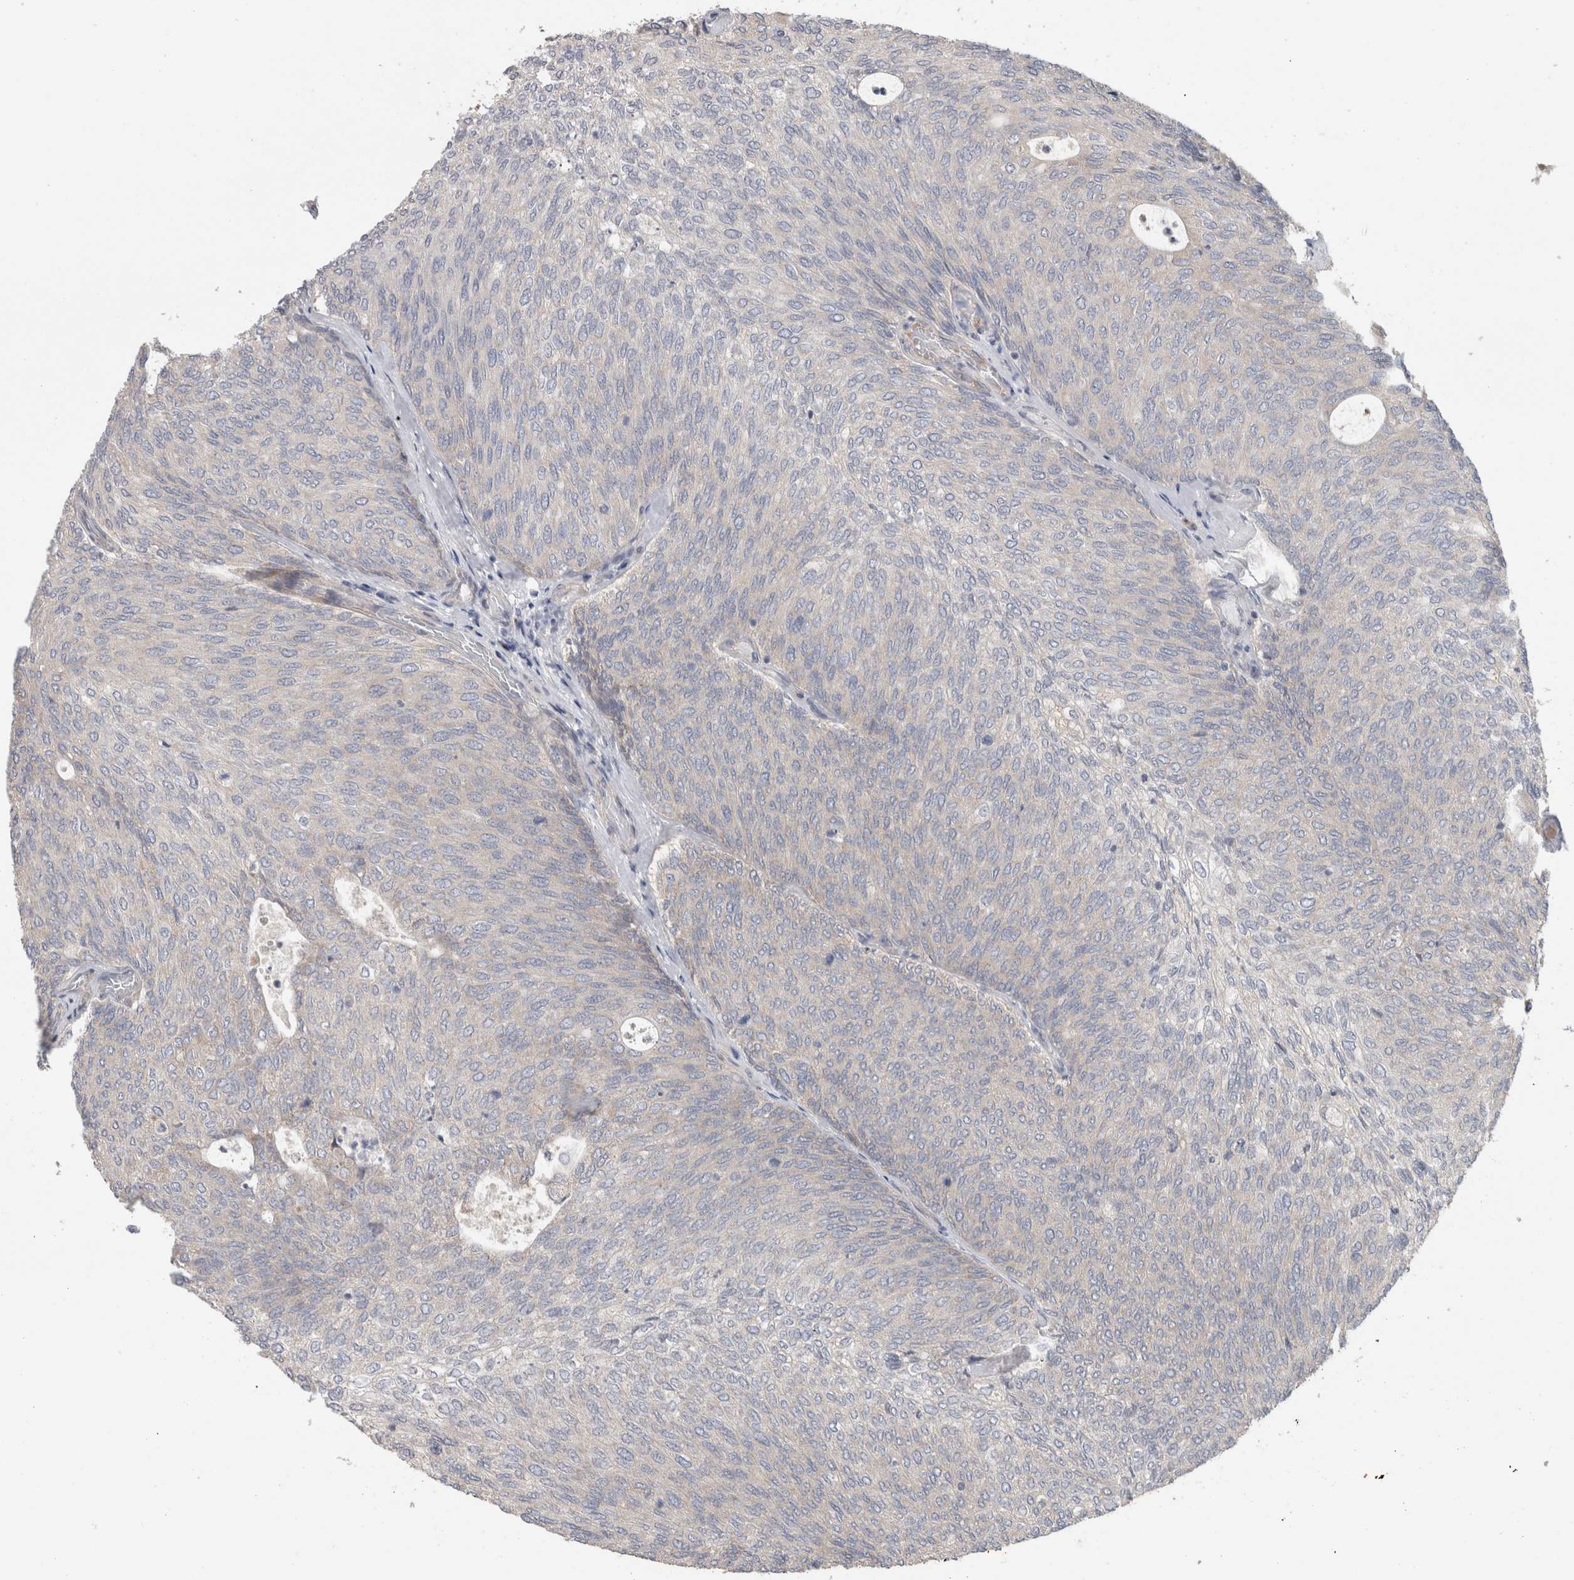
{"staining": {"intensity": "negative", "quantity": "none", "location": "none"}, "tissue": "urothelial cancer", "cell_type": "Tumor cells", "image_type": "cancer", "snomed": [{"axis": "morphology", "description": "Urothelial carcinoma, Low grade"}, {"axis": "topography", "description": "Urinary bladder"}], "caption": "A histopathology image of urothelial cancer stained for a protein reveals no brown staining in tumor cells.", "gene": "TRIM5", "patient": {"sex": "female", "age": 79}}